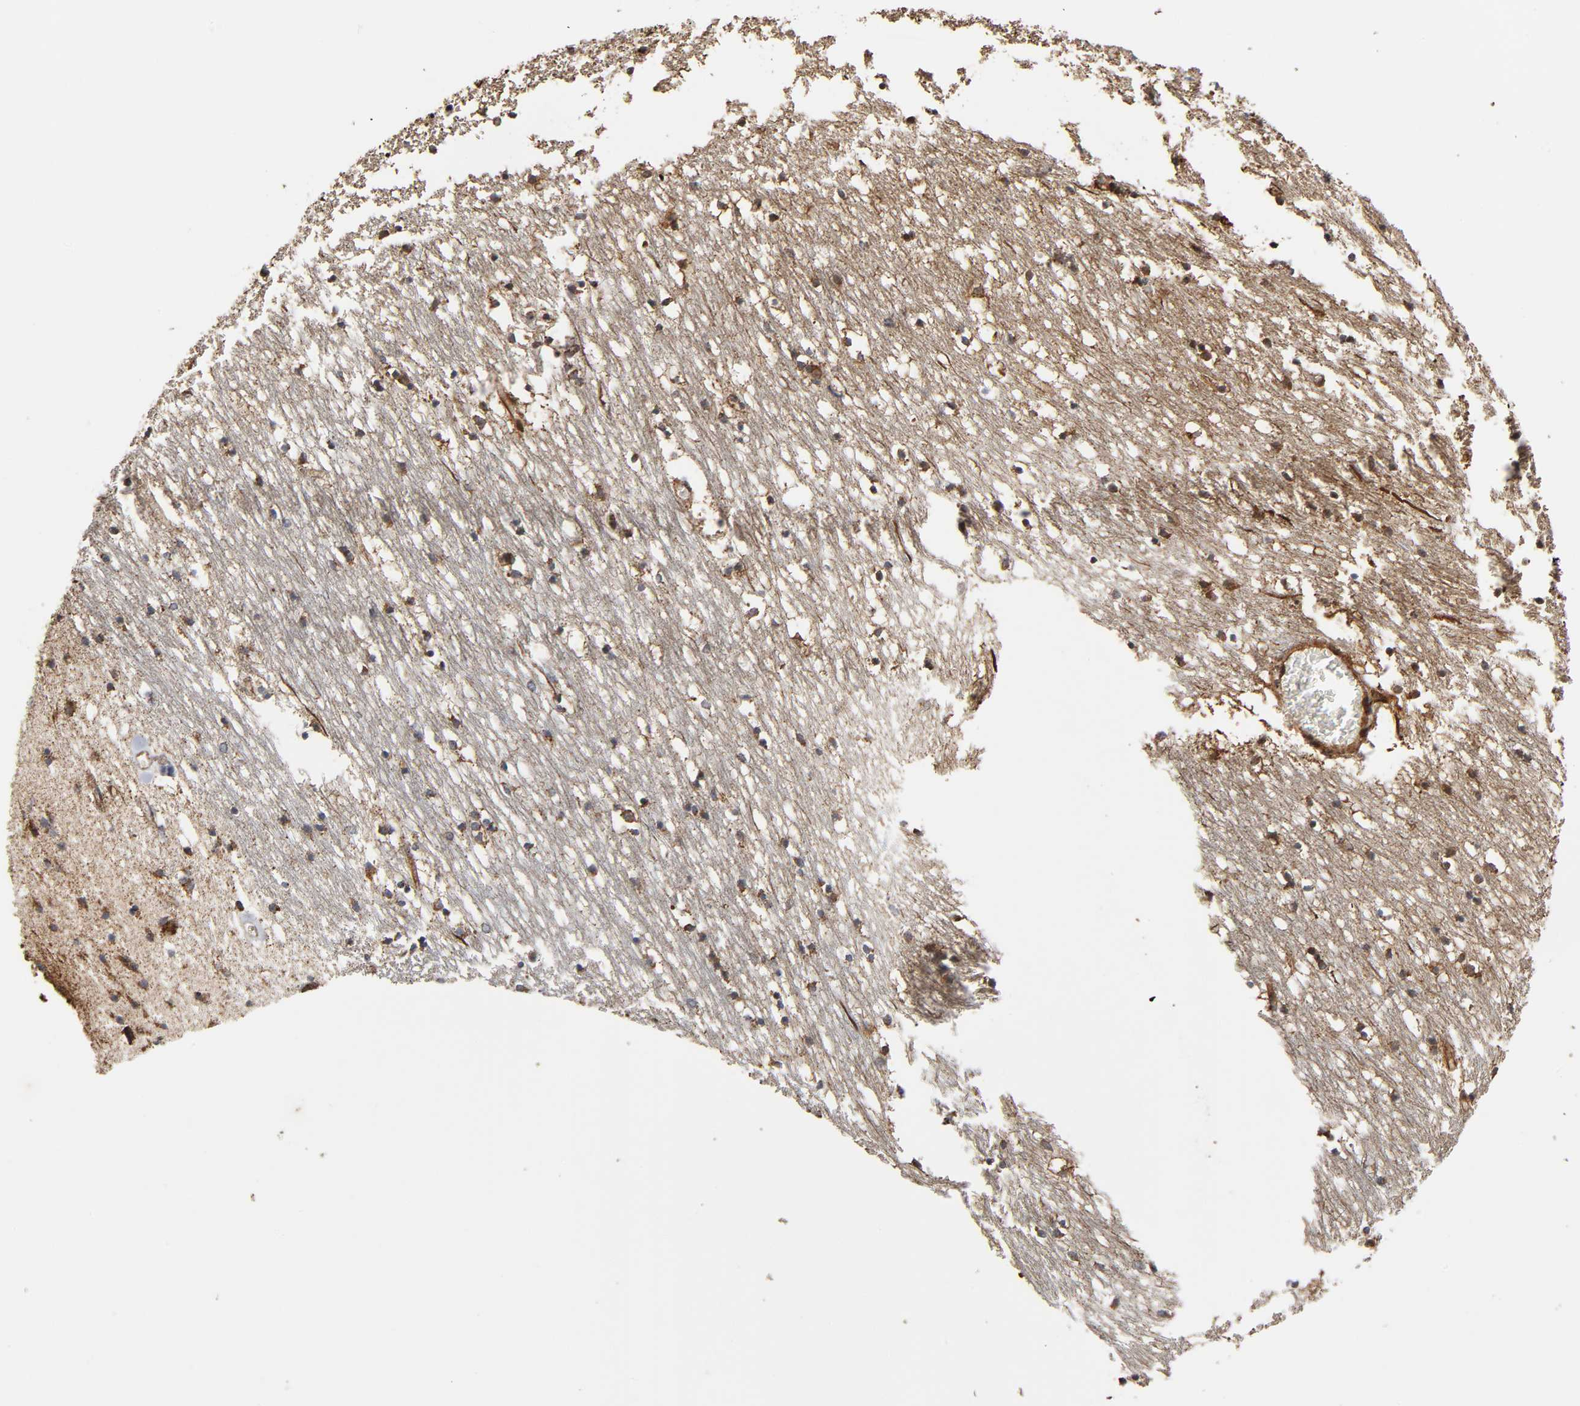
{"staining": {"intensity": "moderate", "quantity": "25%-75%", "location": "cytoplasmic/membranous"}, "tissue": "caudate", "cell_type": "Glial cells", "image_type": "normal", "snomed": [{"axis": "morphology", "description": "Normal tissue, NOS"}, {"axis": "topography", "description": "Lateral ventricle wall"}], "caption": "A medium amount of moderate cytoplasmic/membranous expression is present in about 25%-75% of glial cells in unremarkable caudate.", "gene": "MAP3K1", "patient": {"sex": "male", "age": 45}}